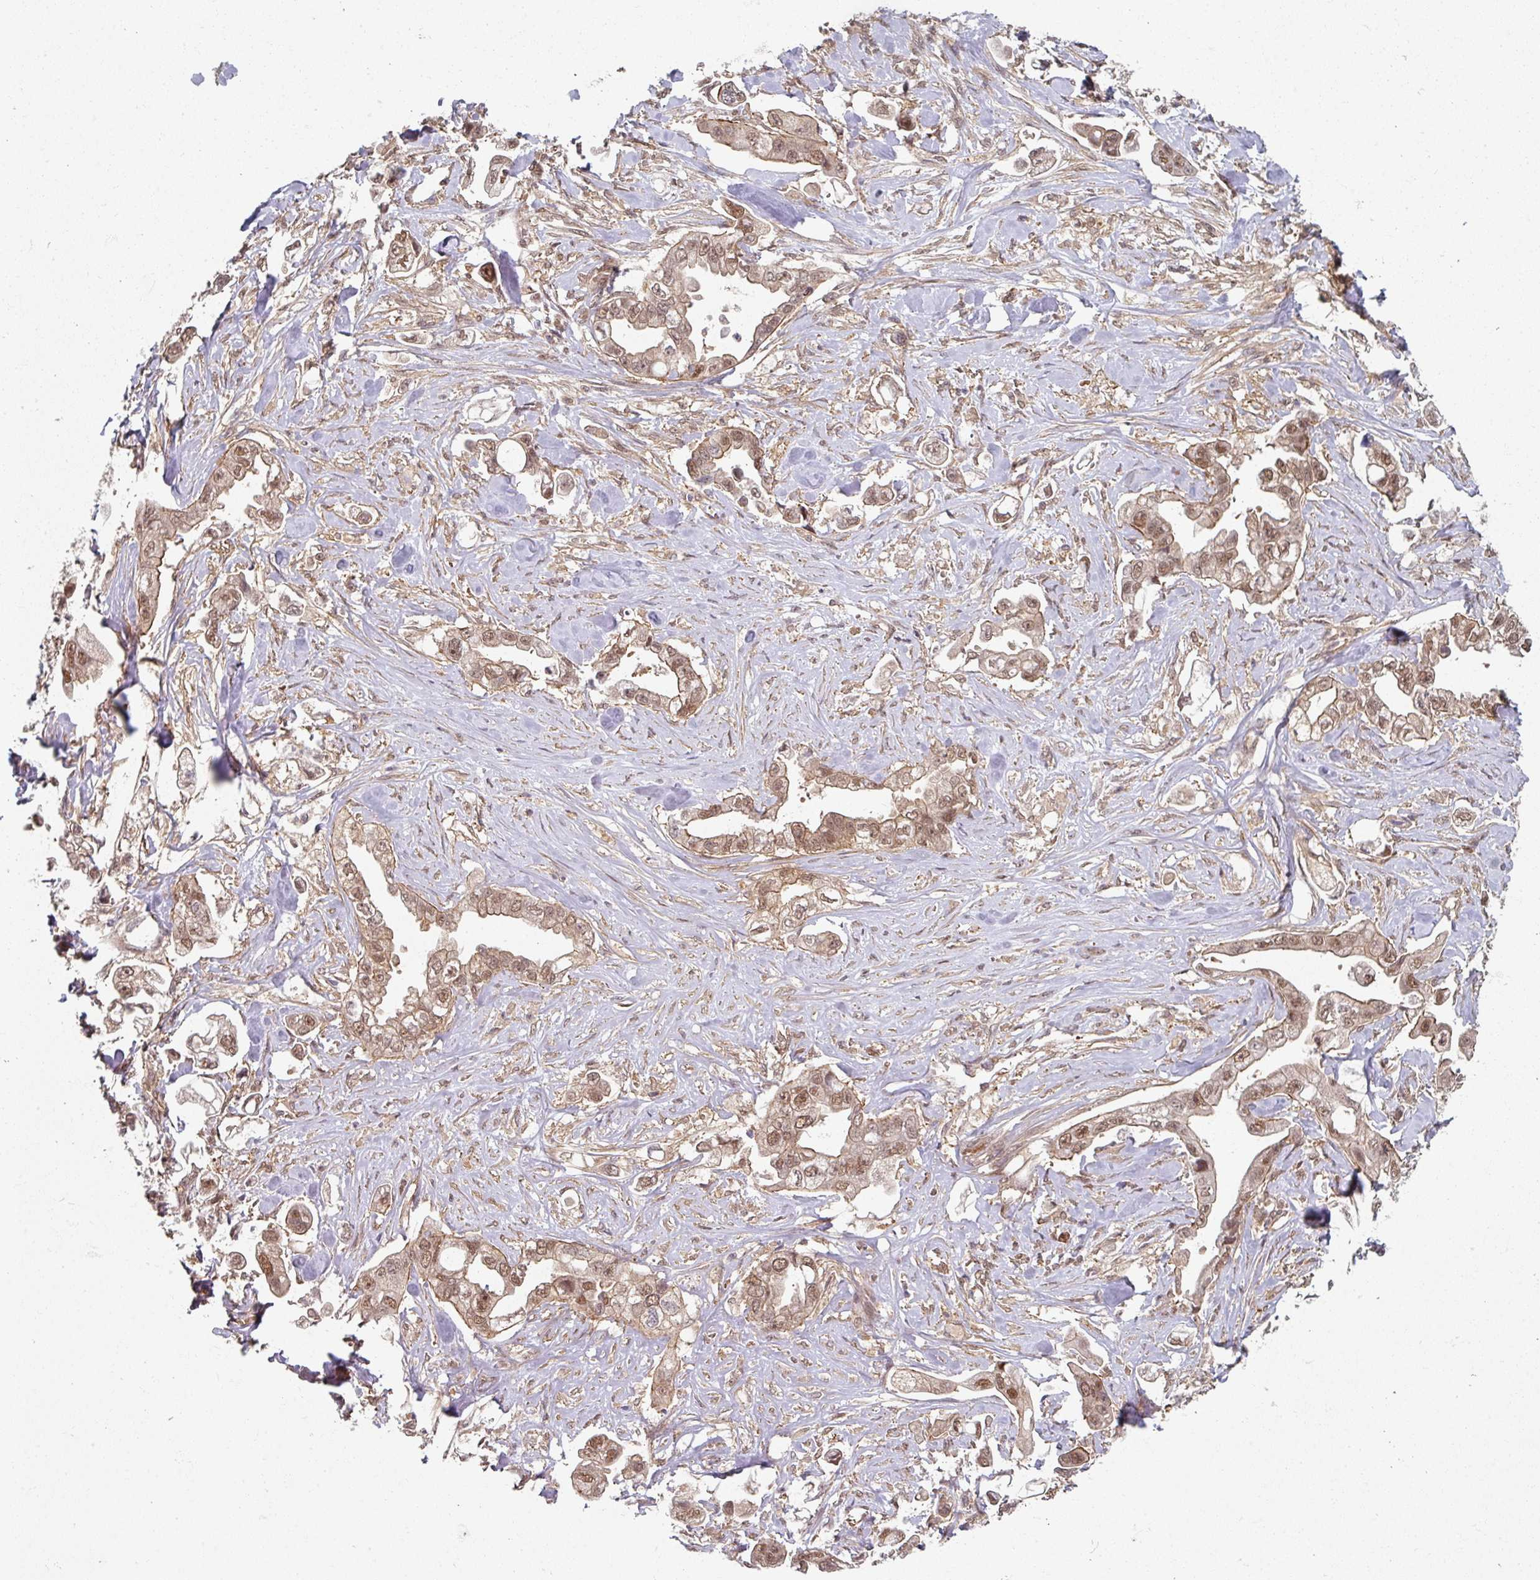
{"staining": {"intensity": "moderate", "quantity": ">75%", "location": "cytoplasmic/membranous,nuclear"}, "tissue": "stomach cancer", "cell_type": "Tumor cells", "image_type": "cancer", "snomed": [{"axis": "morphology", "description": "Adenocarcinoma, NOS"}, {"axis": "topography", "description": "Stomach"}], "caption": "Human stomach cancer (adenocarcinoma) stained for a protein (brown) shows moderate cytoplasmic/membranous and nuclear positive expression in approximately >75% of tumor cells.", "gene": "PSME3IP1", "patient": {"sex": "male", "age": 62}}